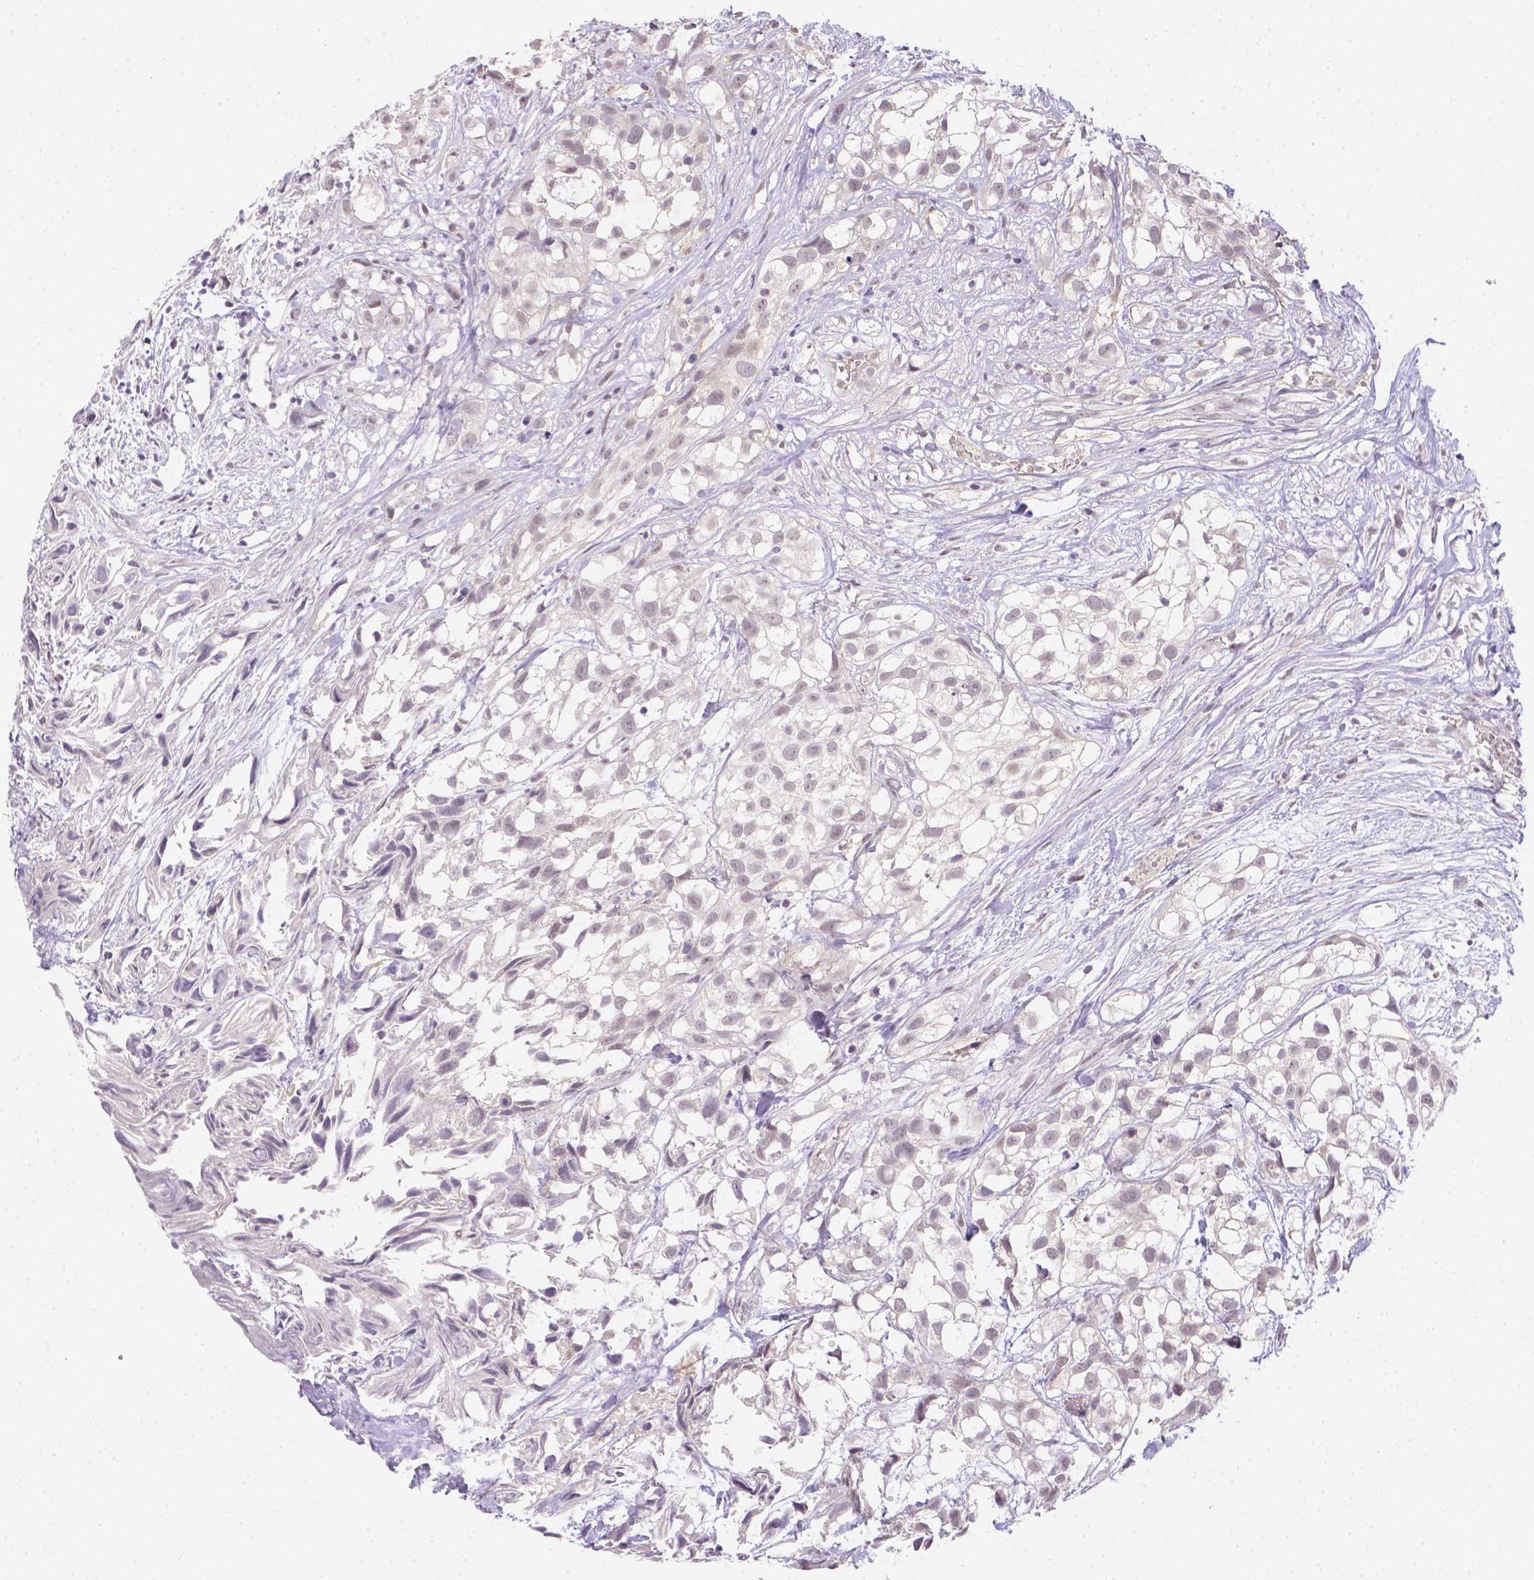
{"staining": {"intensity": "weak", "quantity": "<25%", "location": "nuclear"}, "tissue": "urothelial cancer", "cell_type": "Tumor cells", "image_type": "cancer", "snomed": [{"axis": "morphology", "description": "Urothelial carcinoma, High grade"}, {"axis": "topography", "description": "Urinary bladder"}], "caption": "Tumor cells are negative for brown protein staining in urothelial cancer.", "gene": "ZNF280B", "patient": {"sex": "male", "age": 56}}